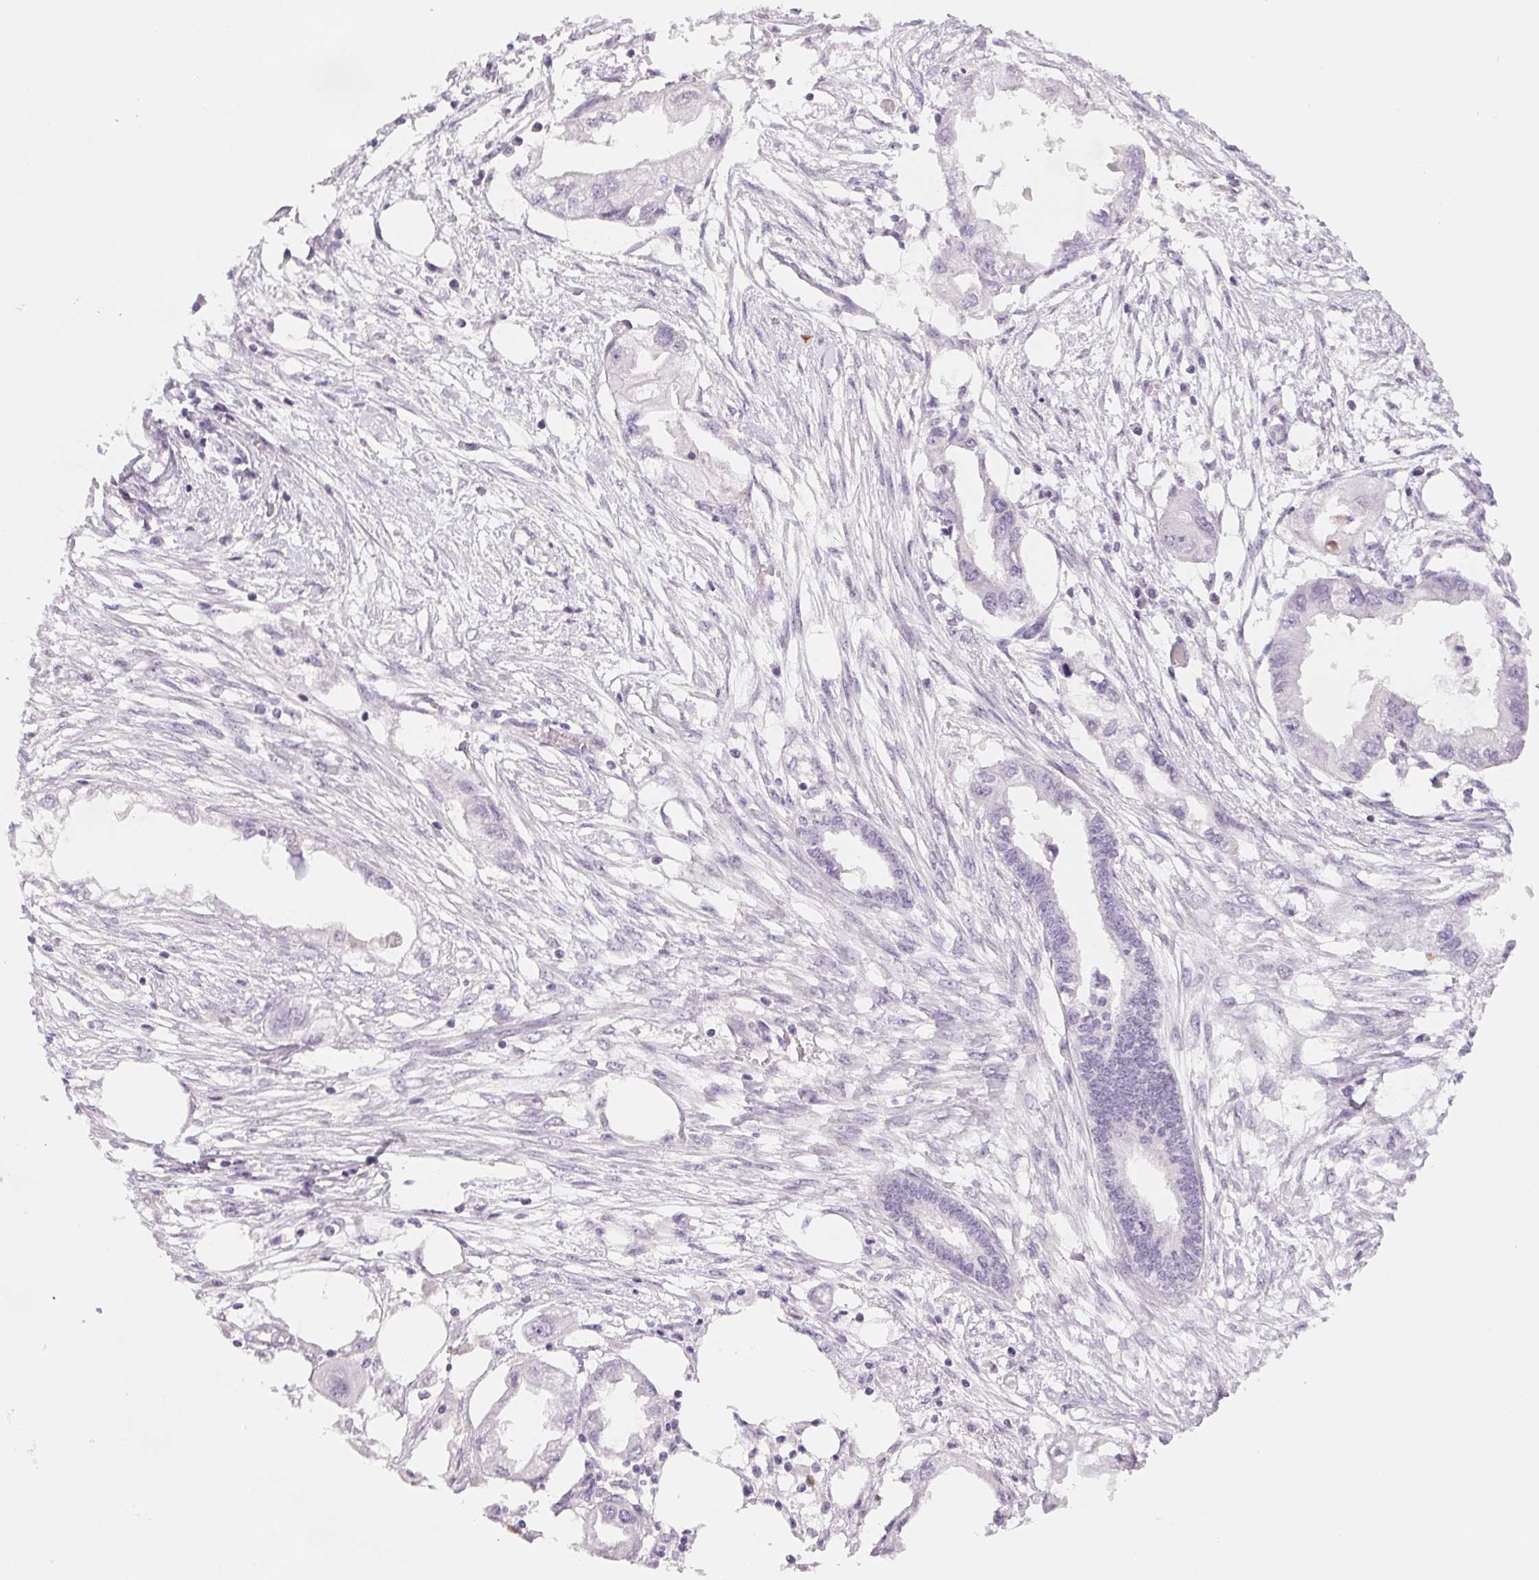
{"staining": {"intensity": "negative", "quantity": "none", "location": "none"}, "tissue": "endometrial cancer", "cell_type": "Tumor cells", "image_type": "cancer", "snomed": [{"axis": "morphology", "description": "Adenocarcinoma, NOS"}, {"axis": "morphology", "description": "Adenocarcinoma, metastatic, NOS"}, {"axis": "topography", "description": "Adipose tissue"}, {"axis": "topography", "description": "Endometrium"}], "caption": "Human endometrial cancer stained for a protein using IHC reveals no positivity in tumor cells.", "gene": "LCA5L", "patient": {"sex": "female", "age": 67}}